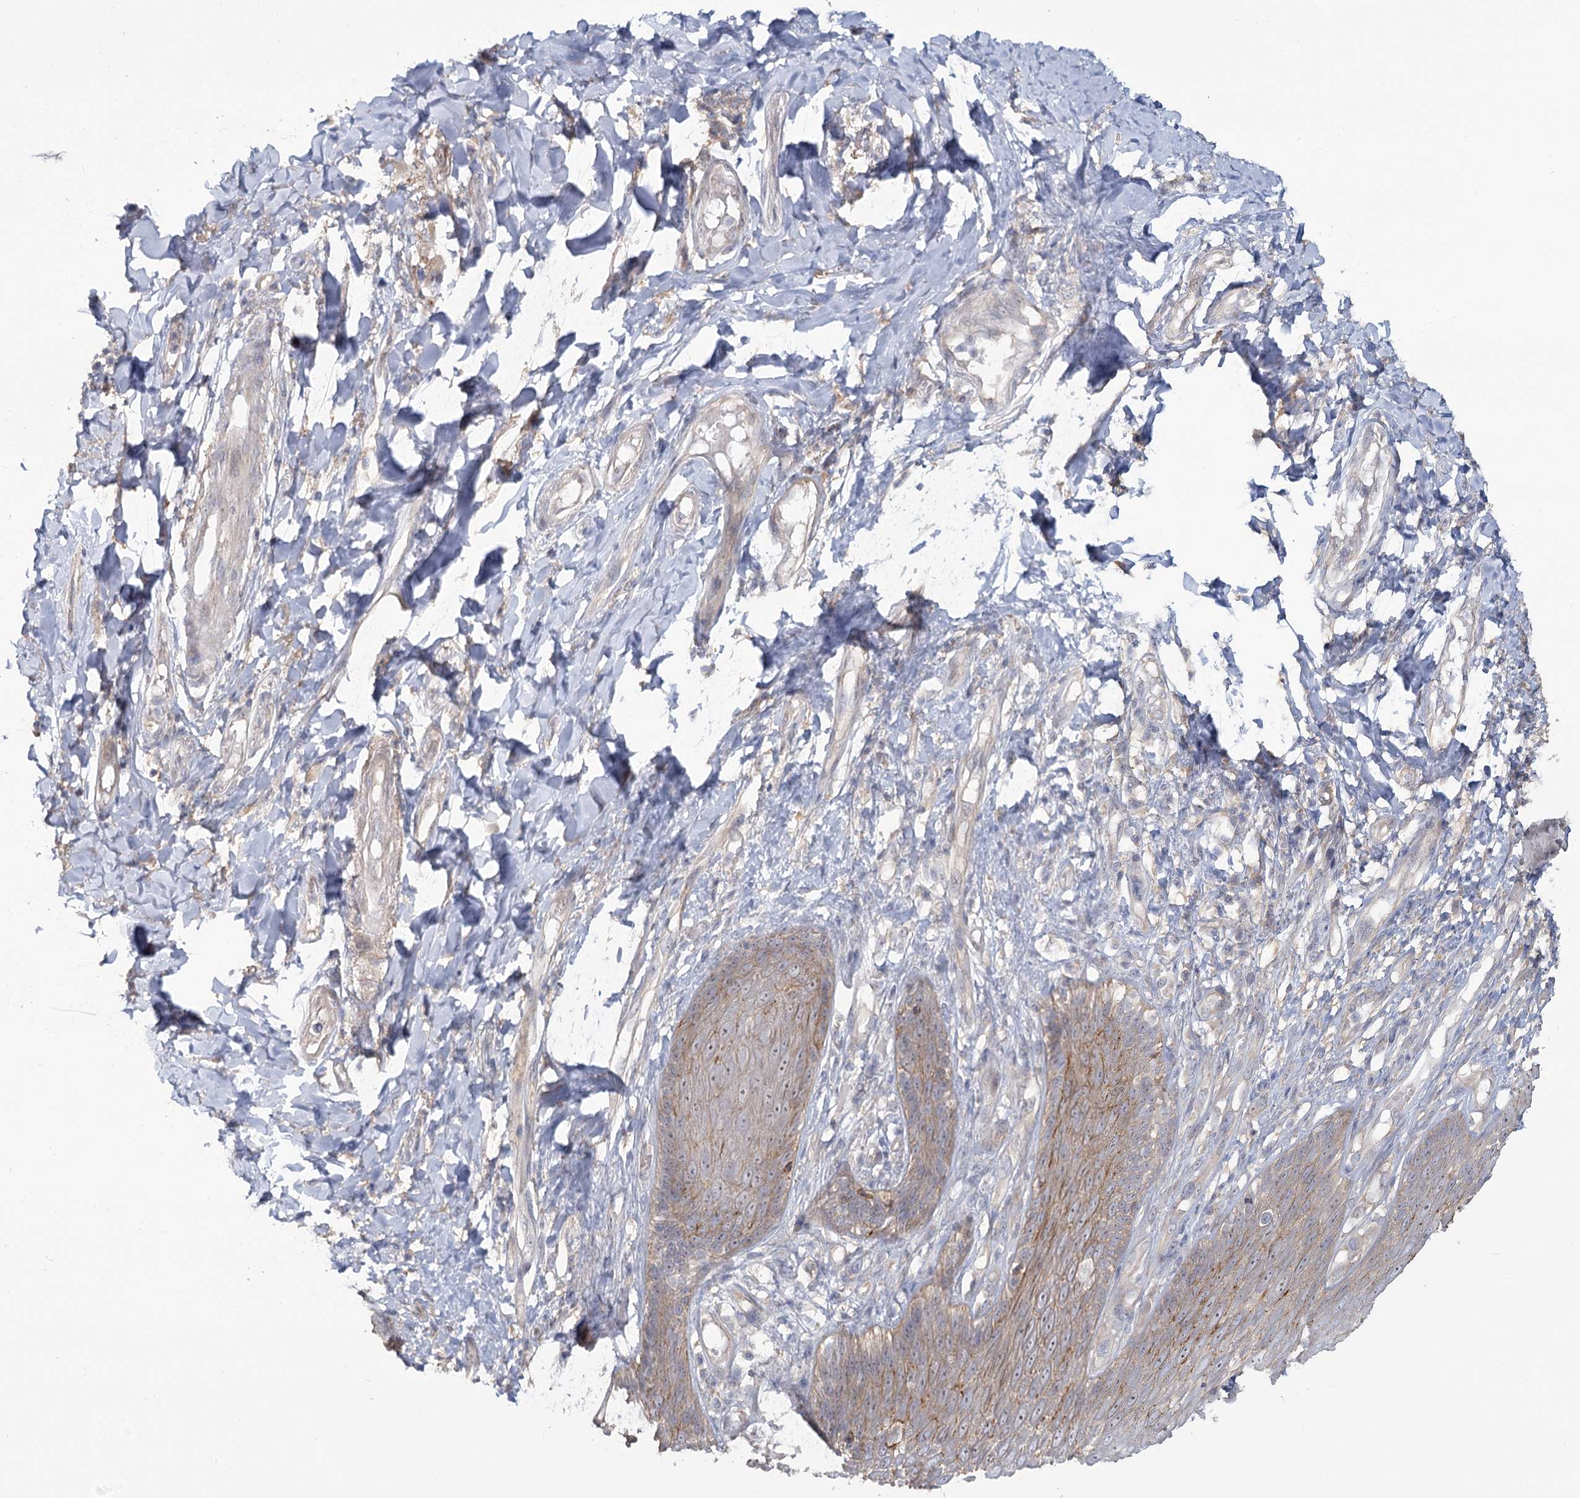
{"staining": {"intensity": "moderate", "quantity": "<25%", "location": "cytoplasmic/membranous,nuclear"}, "tissue": "skin", "cell_type": "Epidermal cells", "image_type": "normal", "snomed": [{"axis": "morphology", "description": "Normal tissue, NOS"}, {"axis": "topography", "description": "Anal"}], "caption": "This photomicrograph demonstrates immunohistochemistry staining of benign skin, with low moderate cytoplasmic/membranous,nuclear expression in about <25% of epidermal cells.", "gene": "ANGPTL5", "patient": {"sex": "male", "age": 69}}